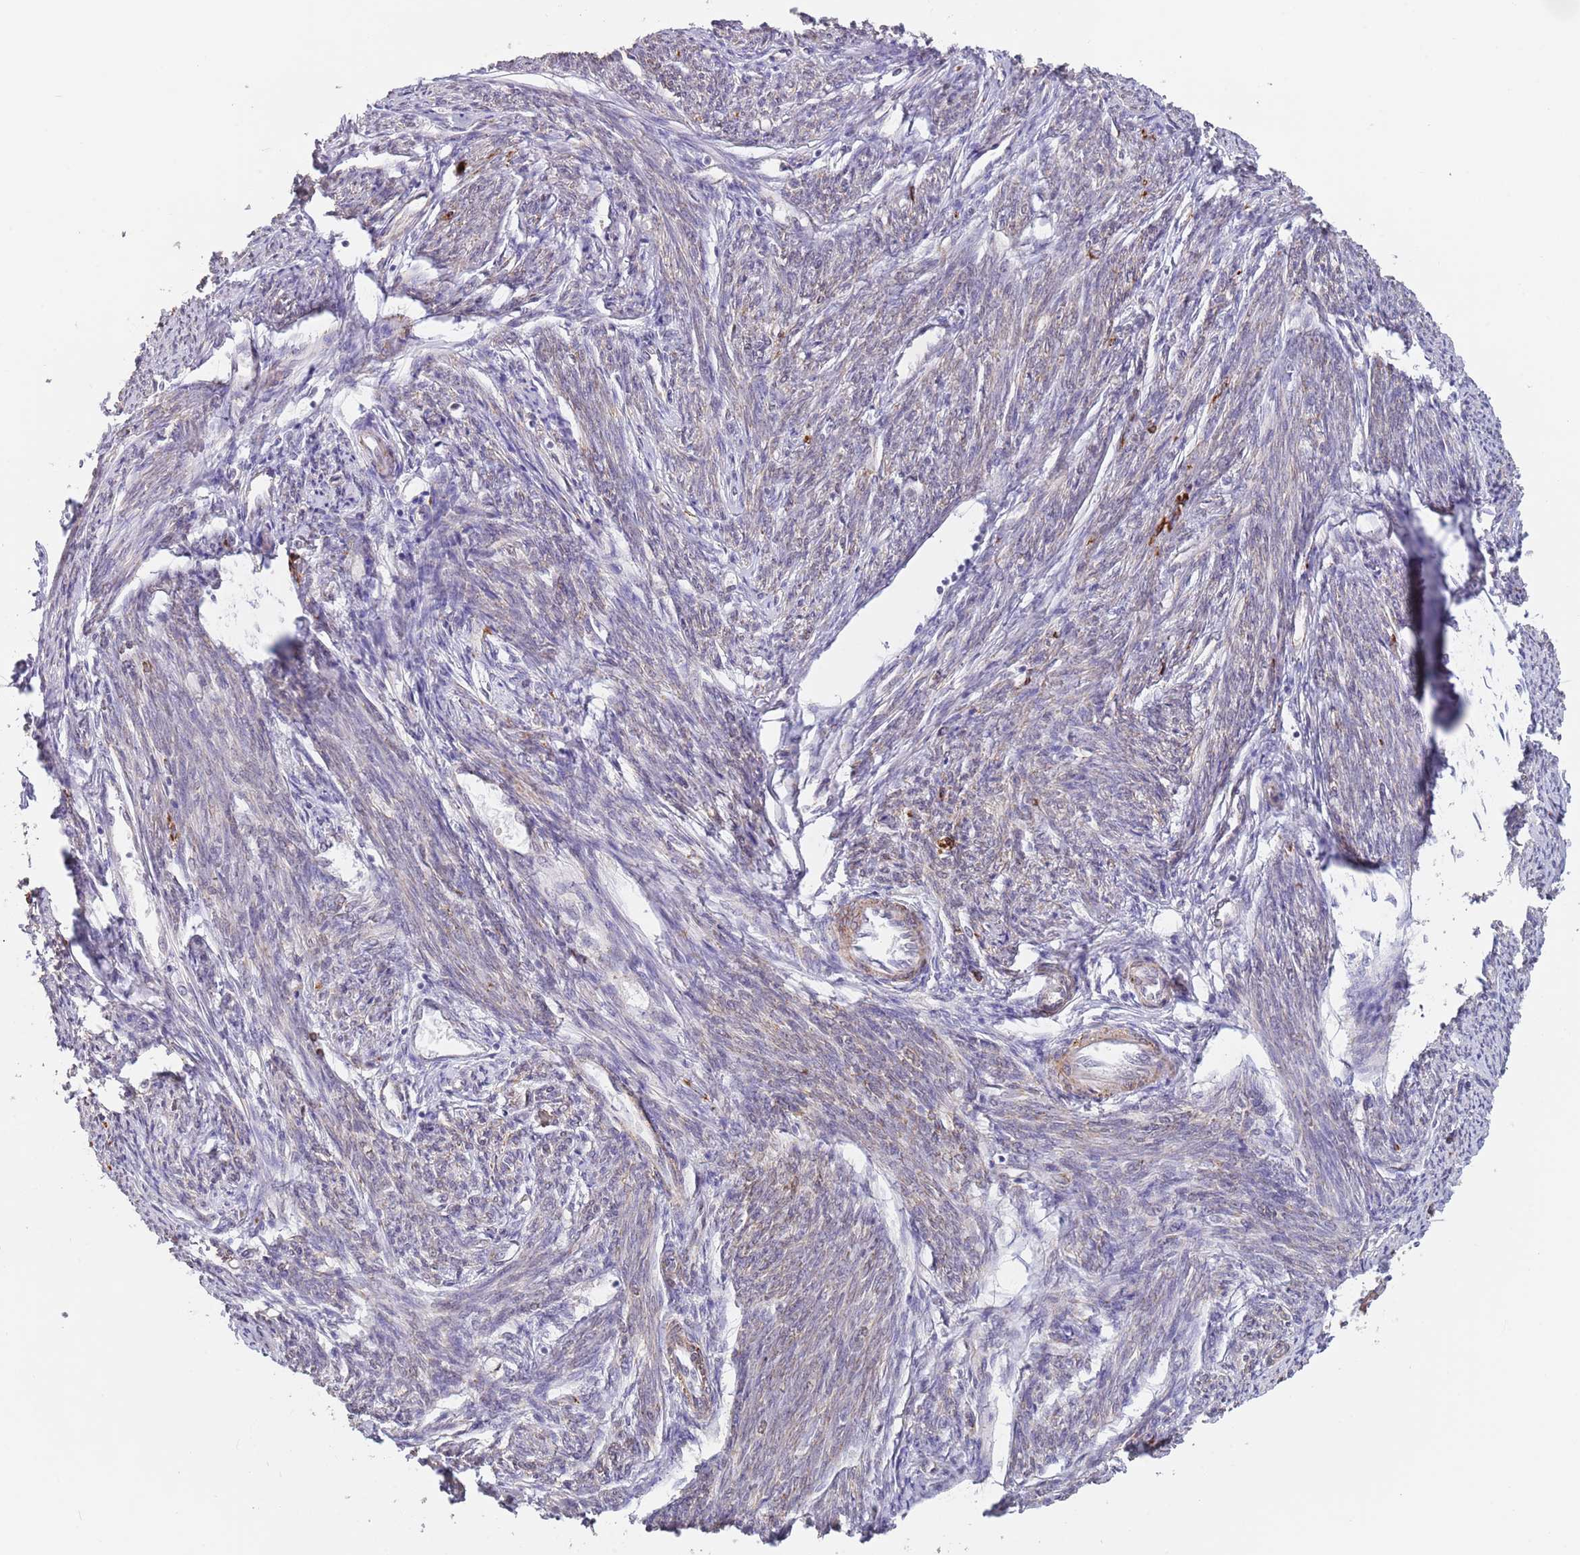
{"staining": {"intensity": "moderate", "quantity": "25%-75%", "location": "cytoplasmic/membranous"}, "tissue": "smooth muscle", "cell_type": "Smooth muscle cells", "image_type": "normal", "snomed": [{"axis": "morphology", "description": "Normal tissue, NOS"}, {"axis": "topography", "description": "Smooth muscle"}, {"axis": "topography", "description": "Uterus"}], "caption": "IHC histopathology image of benign smooth muscle: human smooth muscle stained using immunohistochemistry exhibits medium levels of moderate protein expression localized specifically in the cytoplasmic/membranous of smooth muscle cells, appearing as a cytoplasmic/membranous brown color.", "gene": "UQCC3", "patient": {"sex": "female", "age": 59}}